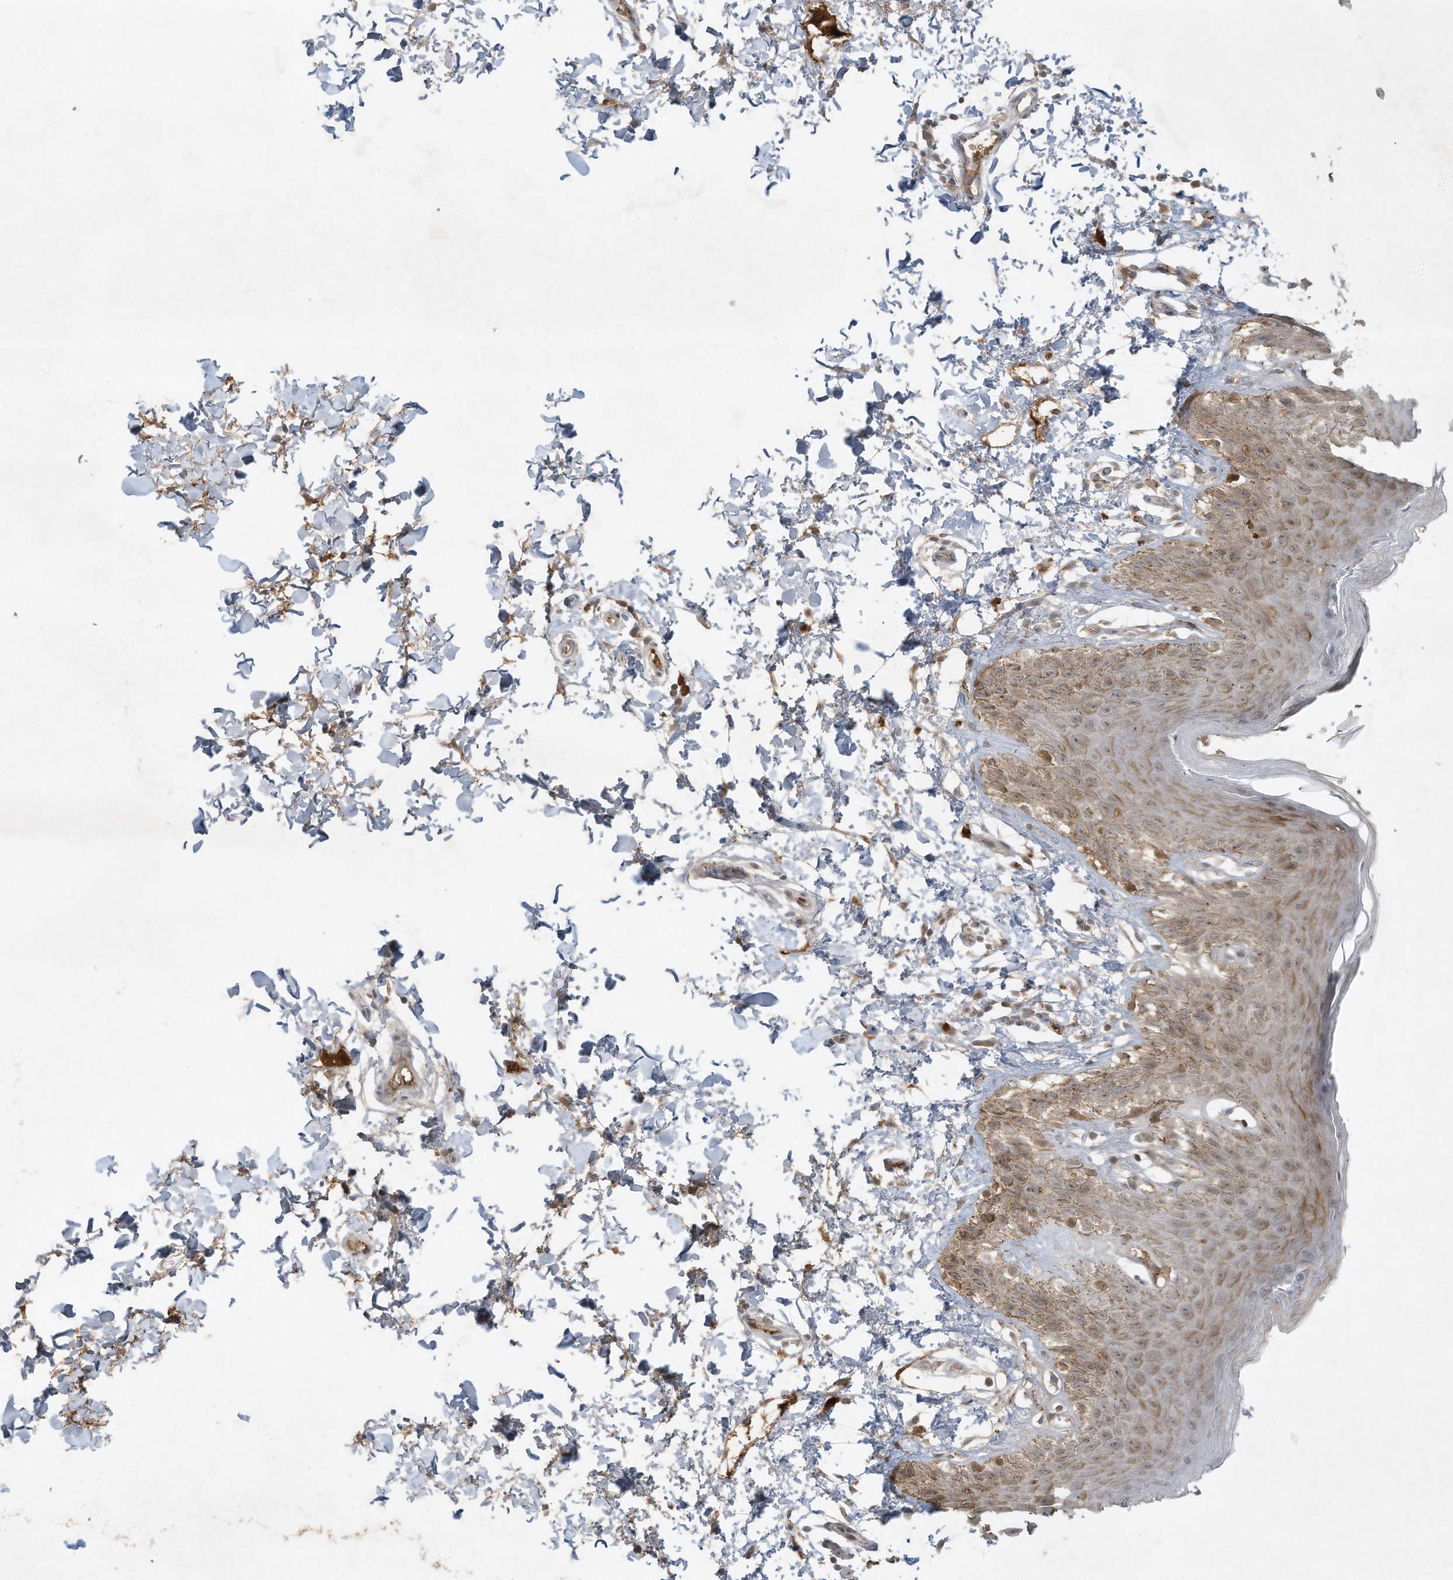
{"staining": {"intensity": "weak", "quantity": "25%-75%", "location": "cytoplasmic/membranous"}, "tissue": "skin", "cell_type": "Epidermal cells", "image_type": "normal", "snomed": [{"axis": "morphology", "description": "Normal tissue, NOS"}, {"axis": "topography", "description": "Anal"}], "caption": "Protein staining exhibits weak cytoplasmic/membranous staining in approximately 25%-75% of epidermal cells in benign skin.", "gene": "FETUB", "patient": {"sex": "male", "age": 44}}